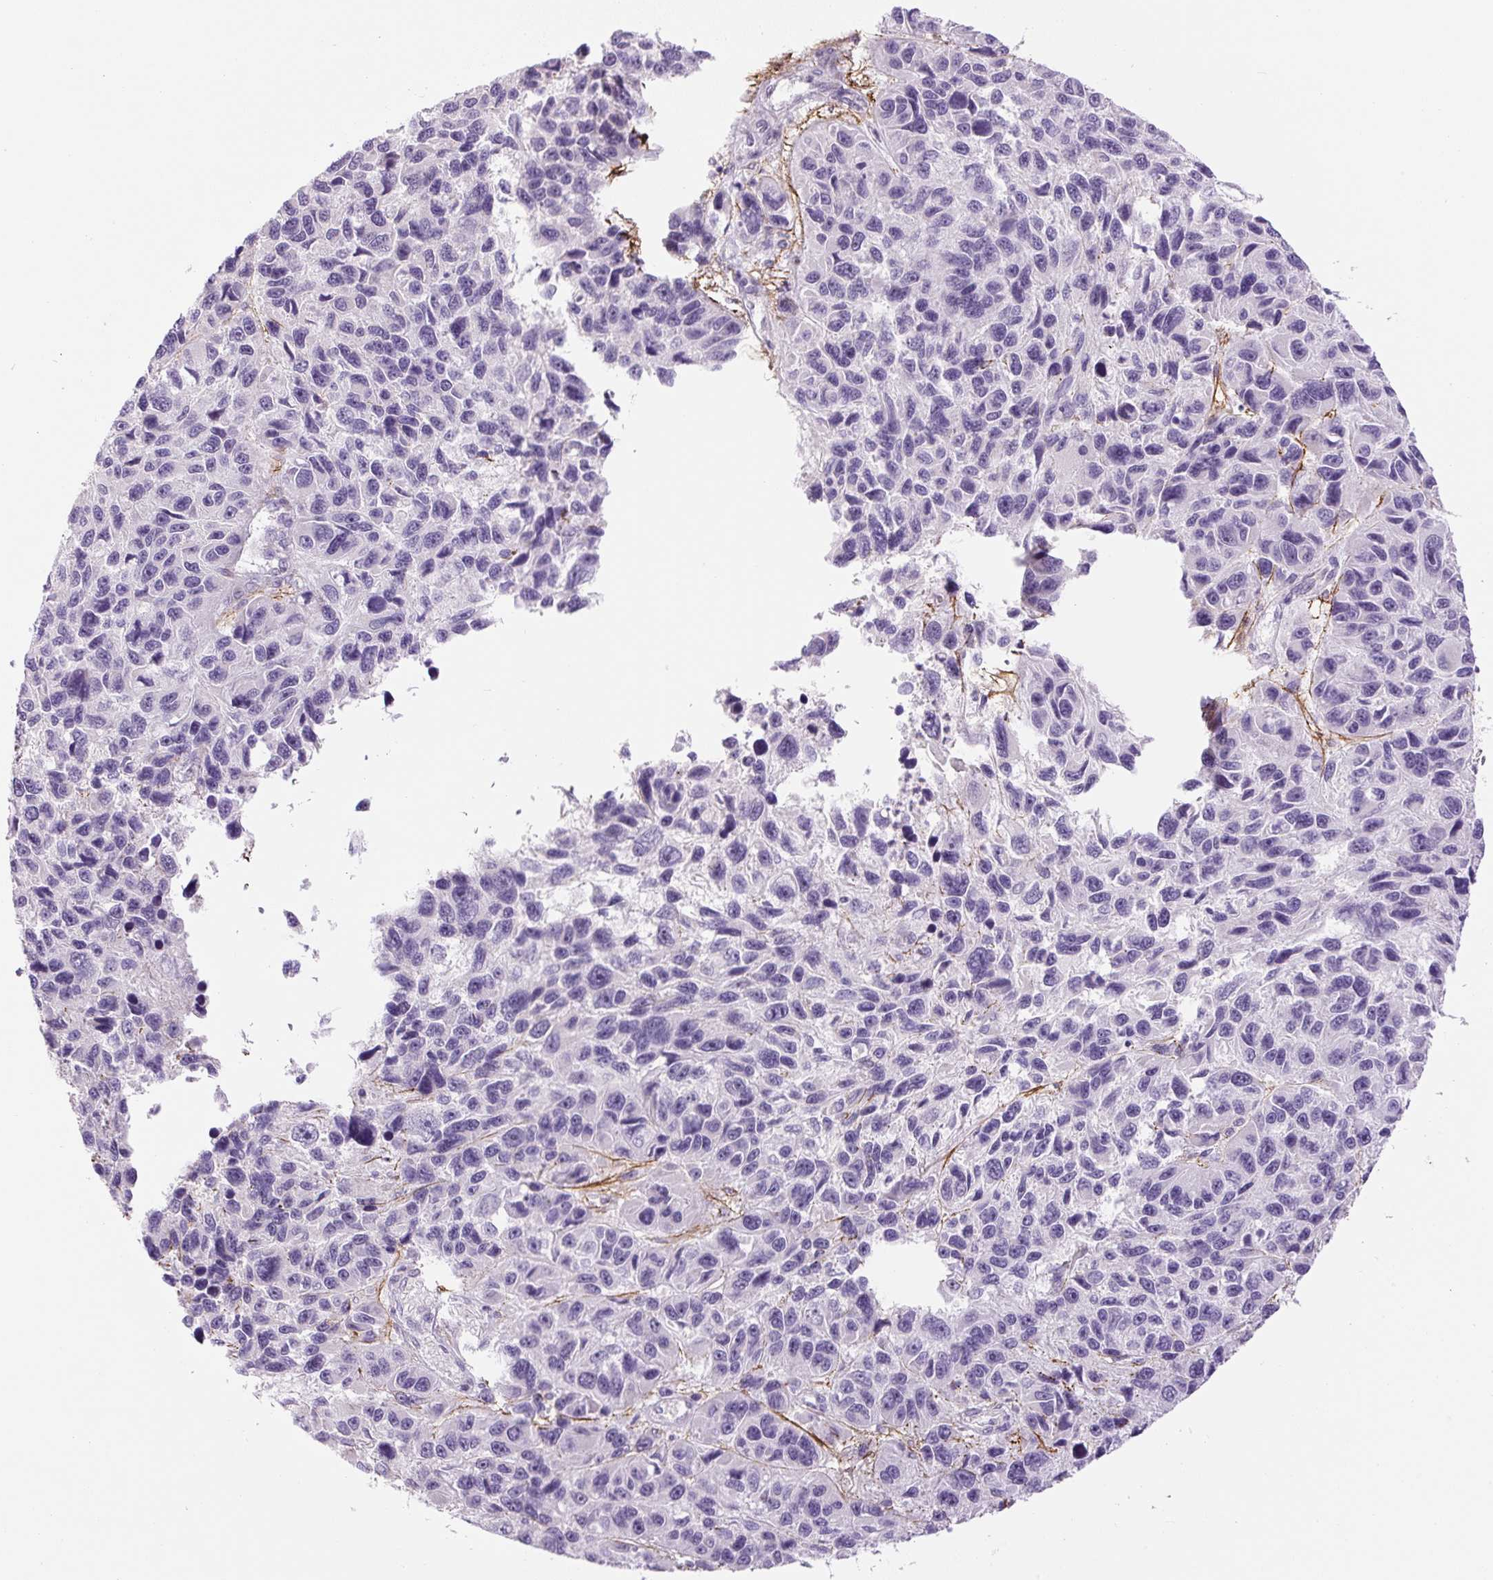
{"staining": {"intensity": "negative", "quantity": "none", "location": "none"}, "tissue": "melanoma", "cell_type": "Tumor cells", "image_type": "cancer", "snomed": [{"axis": "morphology", "description": "Malignant melanoma, NOS"}, {"axis": "topography", "description": "Skin"}], "caption": "Immunohistochemistry (IHC) photomicrograph of neoplastic tissue: human malignant melanoma stained with DAB (3,3'-diaminobenzidine) displays no significant protein expression in tumor cells.", "gene": "FBN1", "patient": {"sex": "male", "age": 53}}